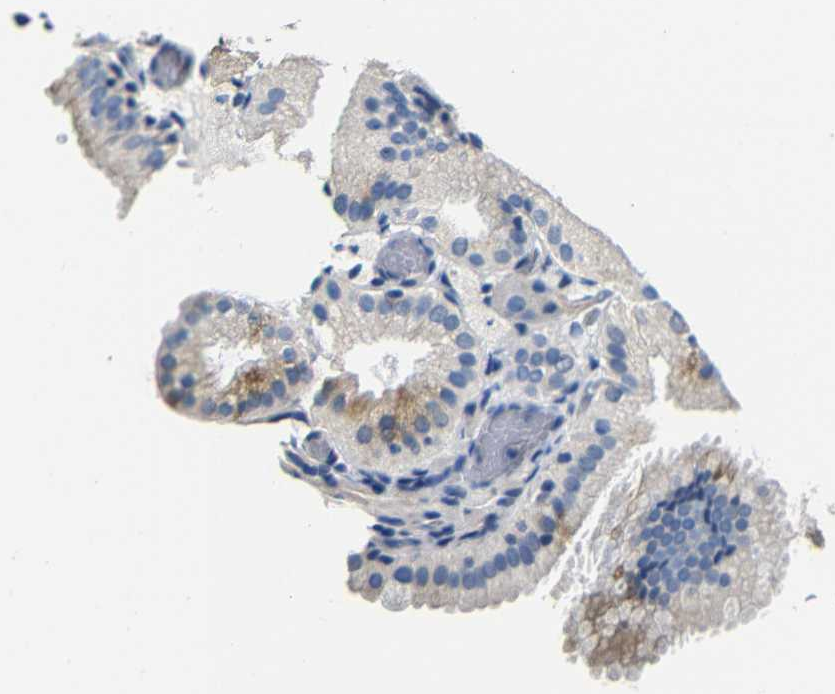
{"staining": {"intensity": "weak", "quantity": "<25%", "location": "cytoplasmic/membranous"}, "tissue": "gallbladder", "cell_type": "Glandular cells", "image_type": "normal", "snomed": [{"axis": "morphology", "description": "Normal tissue, NOS"}, {"axis": "topography", "description": "Gallbladder"}], "caption": "This is a photomicrograph of IHC staining of benign gallbladder, which shows no staining in glandular cells.", "gene": "TNFAIP1", "patient": {"sex": "male", "age": 54}}